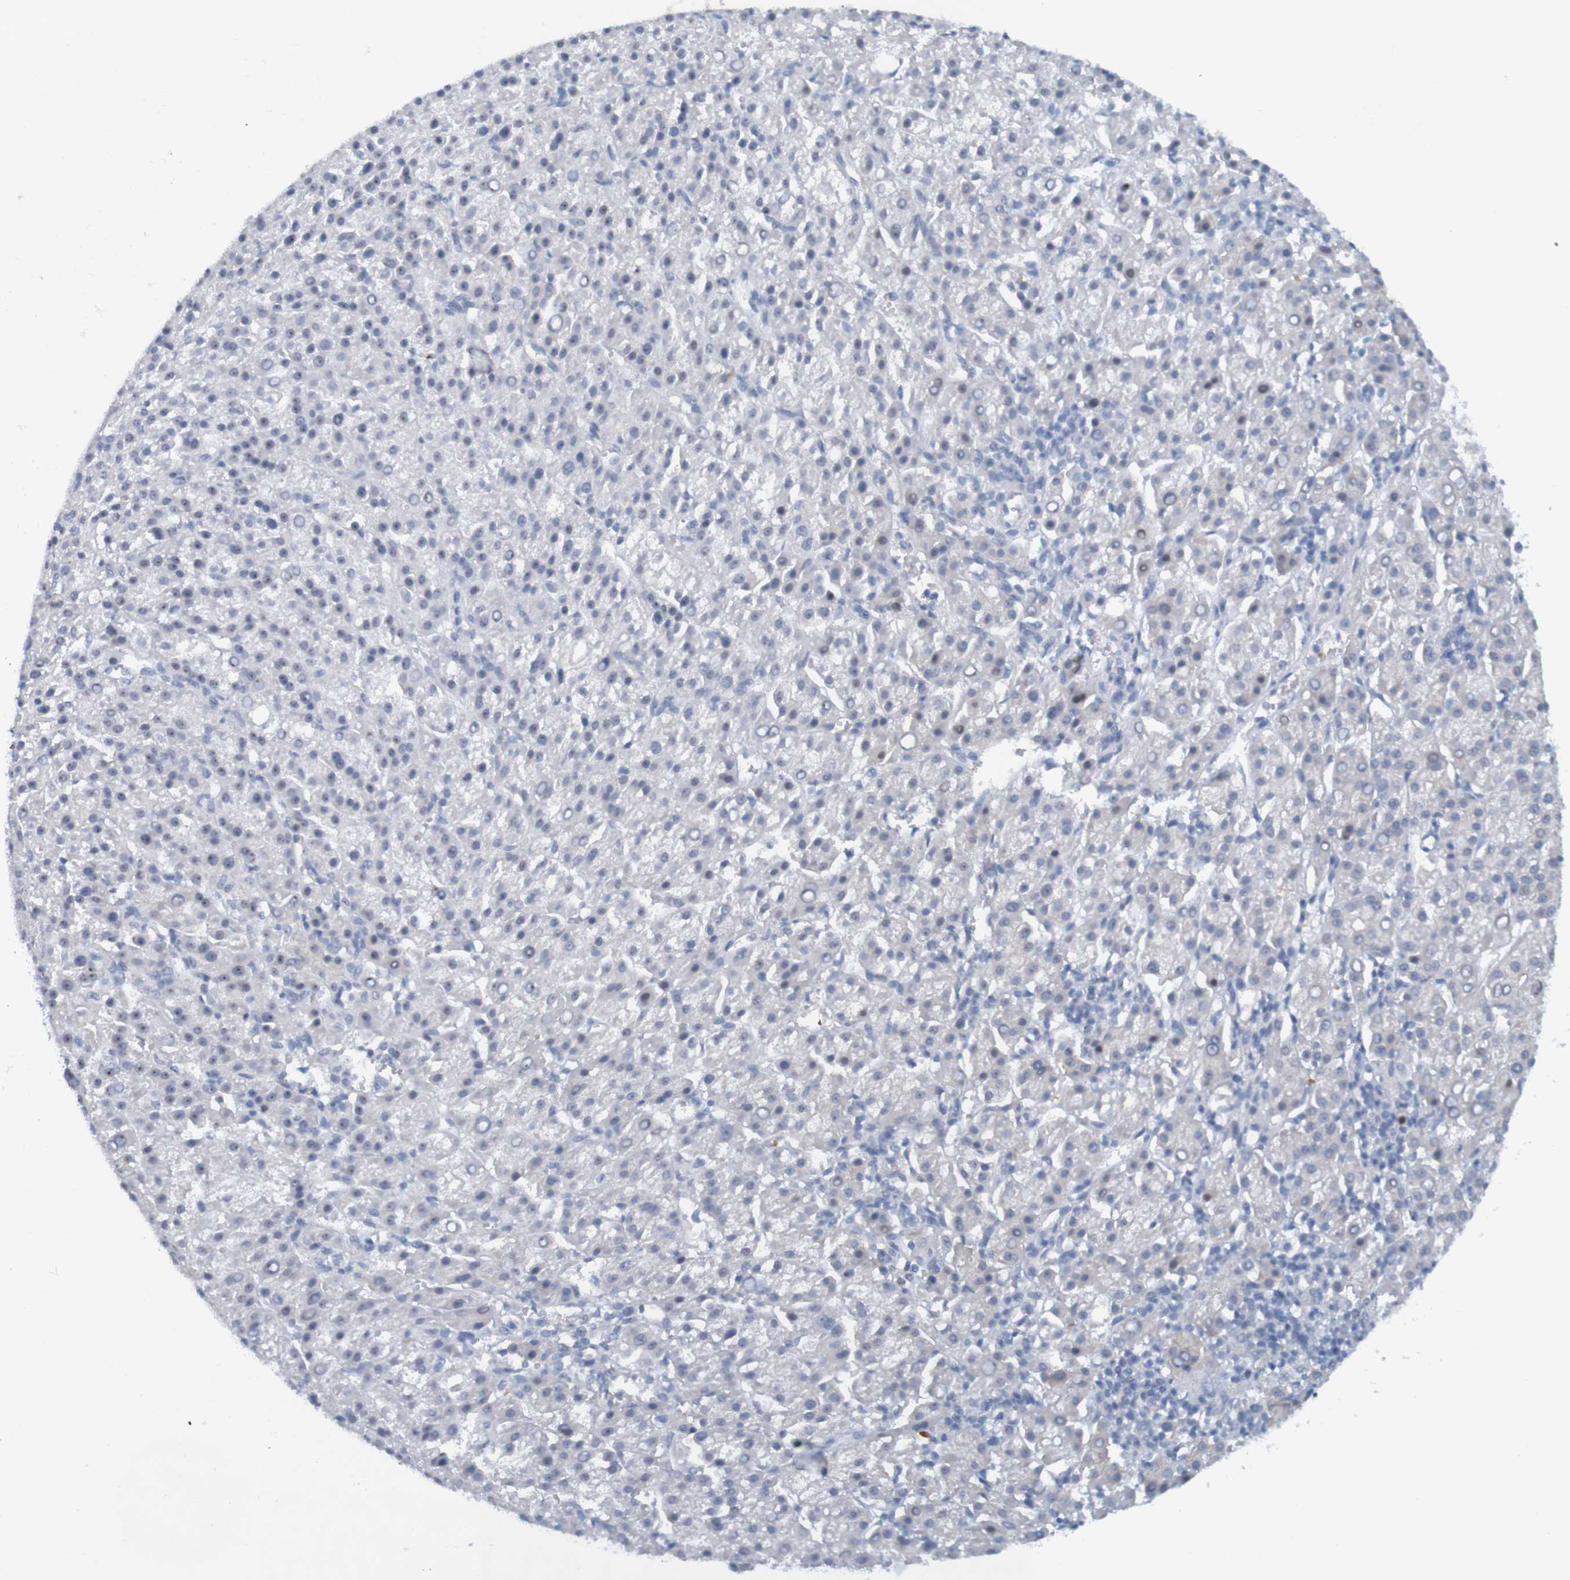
{"staining": {"intensity": "negative", "quantity": "none", "location": "none"}, "tissue": "liver cancer", "cell_type": "Tumor cells", "image_type": "cancer", "snomed": [{"axis": "morphology", "description": "Carcinoma, Hepatocellular, NOS"}, {"axis": "topography", "description": "Liver"}], "caption": "This is an IHC image of human liver cancer (hepatocellular carcinoma). There is no staining in tumor cells.", "gene": "USP36", "patient": {"sex": "female", "age": 58}}